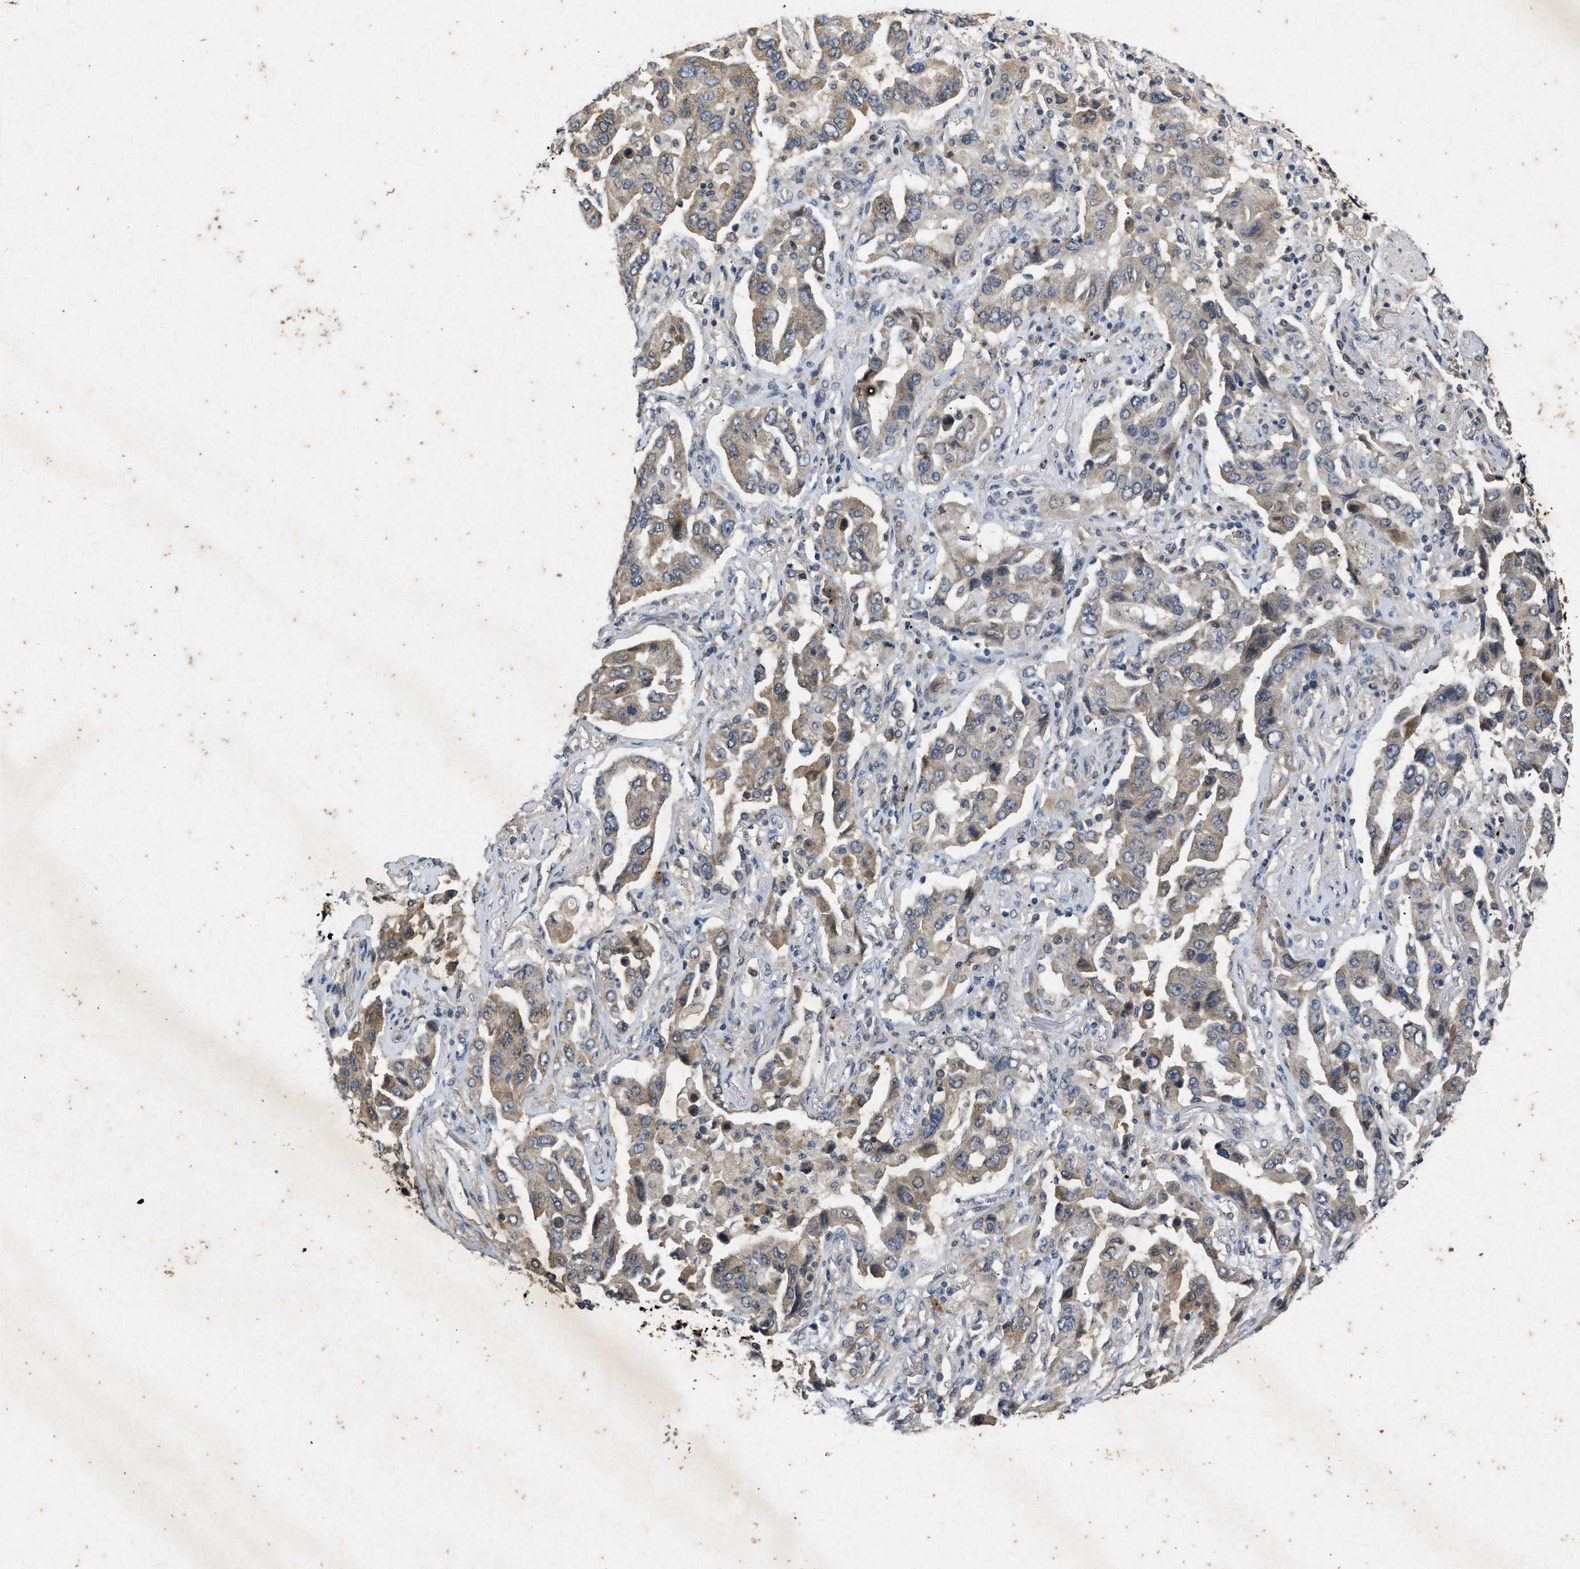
{"staining": {"intensity": "weak", "quantity": ">75%", "location": "cytoplasmic/membranous"}, "tissue": "lung cancer", "cell_type": "Tumor cells", "image_type": "cancer", "snomed": [{"axis": "morphology", "description": "Adenocarcinoma, NOS"}, {"axis": "topography", "description": "Lung"}], "caption": "Immunohistochemistry of lung adenocarcinoma displays low levels of weak cytoplasmic/membranous staining in approximately >75% of tumor cells.", "gene": "PRKG2", "patient": {"sex": "female", "age": 65}}